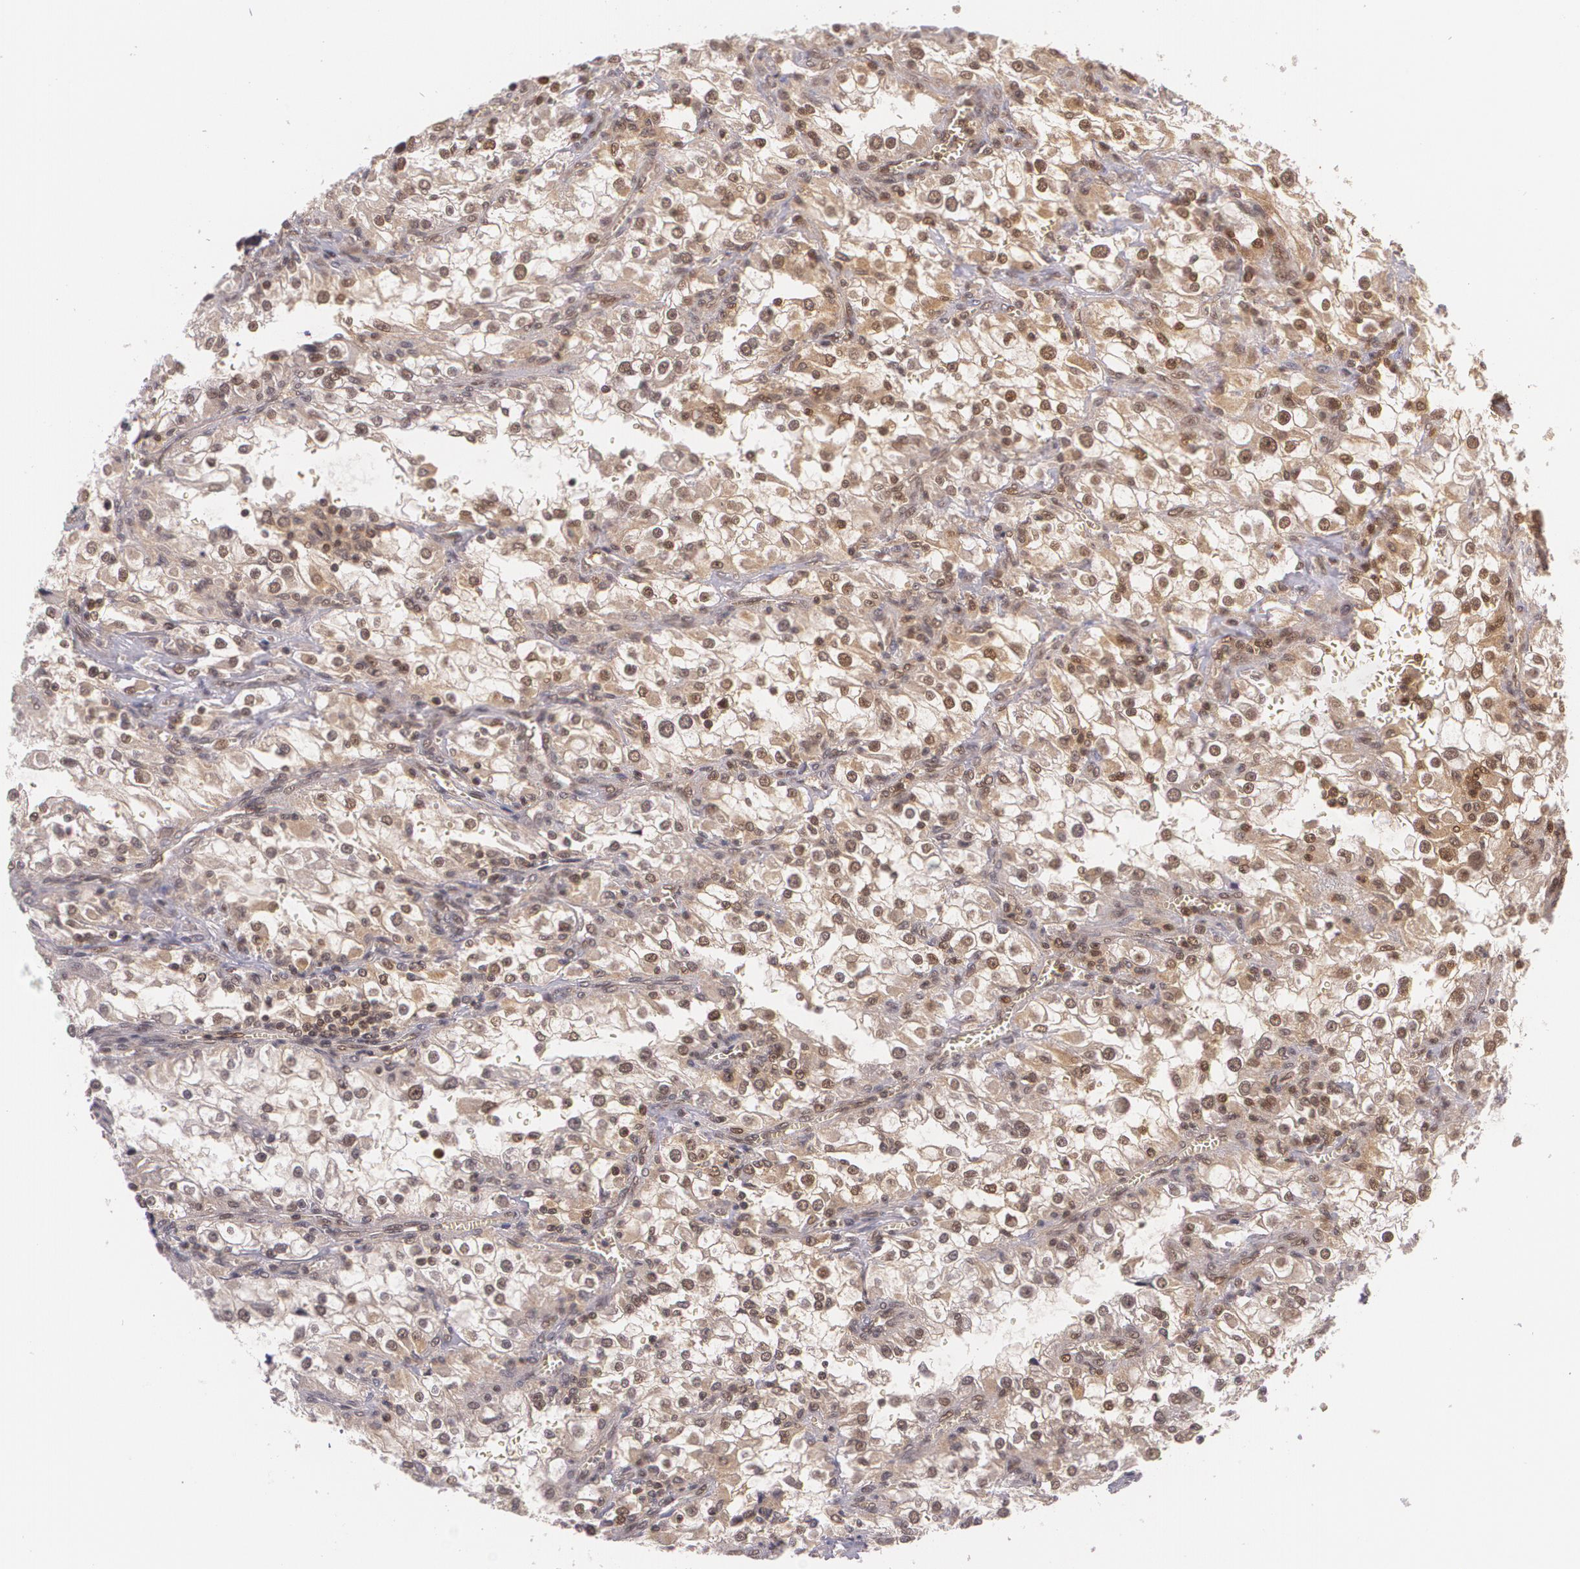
{"staining": {"intensity": "moderate", "quantity": "25%-75%", "location": "cytoplasmic/membranous,nuclear"}, "tissue": "renal cancer", "cell_type": "Tumor cells", "image_type": "cancer", "snomed": [{"axis": "morphology", "description": "Adenocarcinoma, NOS"}, {"axis": "topography", "description": "Kidney"}], "caption": "Protein expression analysis of human renal cancer (adenocarcinoma) reveals moderate cytoplasmic/membranous and nuclear positivity in about 25%-75% of tumor cells.", "gene": "CUL2", "patient": {"sex": "female", "age": 52}}